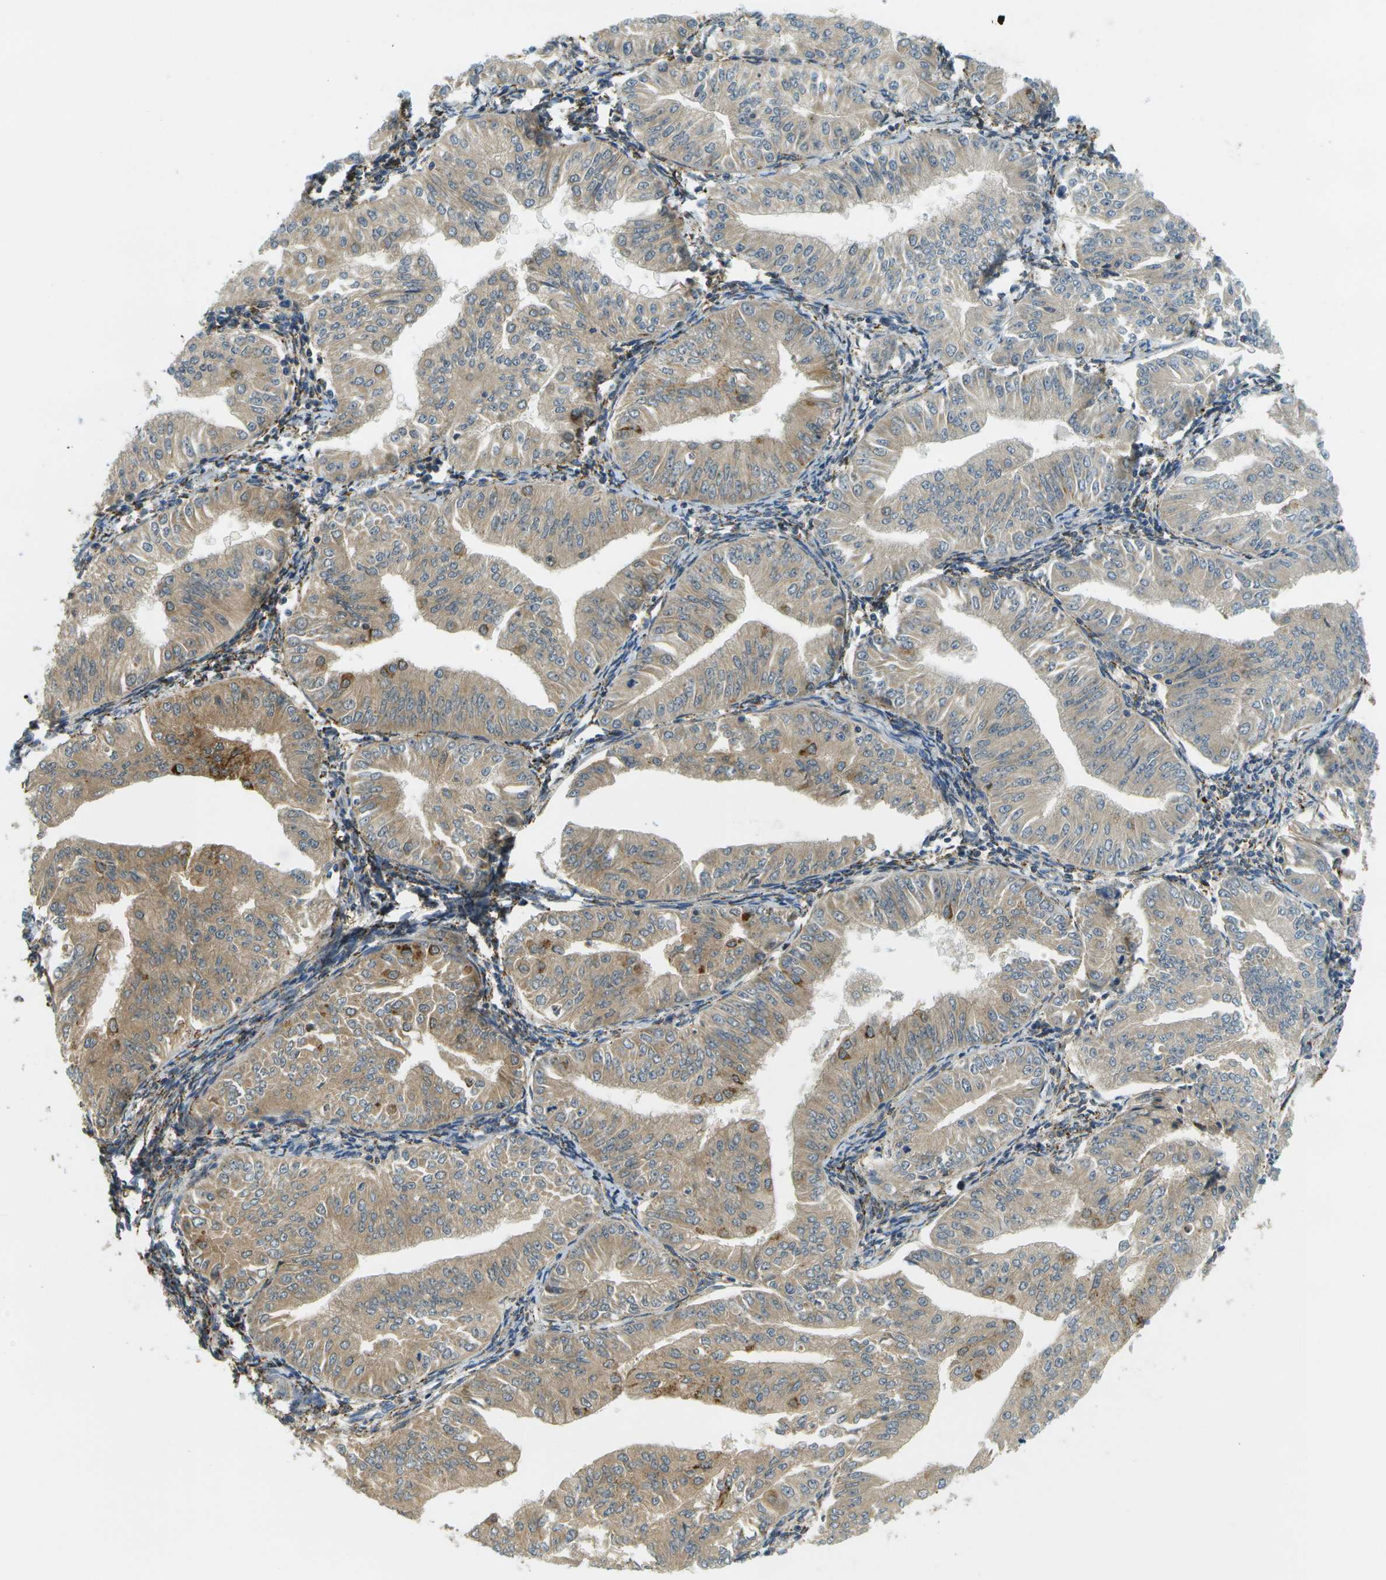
{"staining": {"intensity": "weak", "quantity": ">75%", "location": "cytoplasmic/membranous"}, "tissue": "endometrial cancer", "cell_type": "Tumor cells", "image_type": "cancer", "snomed": [{"axis": "morphology", "description": "Normal tissue, NOS"}, {"axis": "morphology", "description": "Adenocarcinoma, NOS"}, {"axis": "topography", "description": "Endometrium"}], "caption": "Endometrial cancer stained with a protein marker displays weak staining in tumor cells.", "gene": "HLCS", "patient": {"sex": "female", "age": 53}}